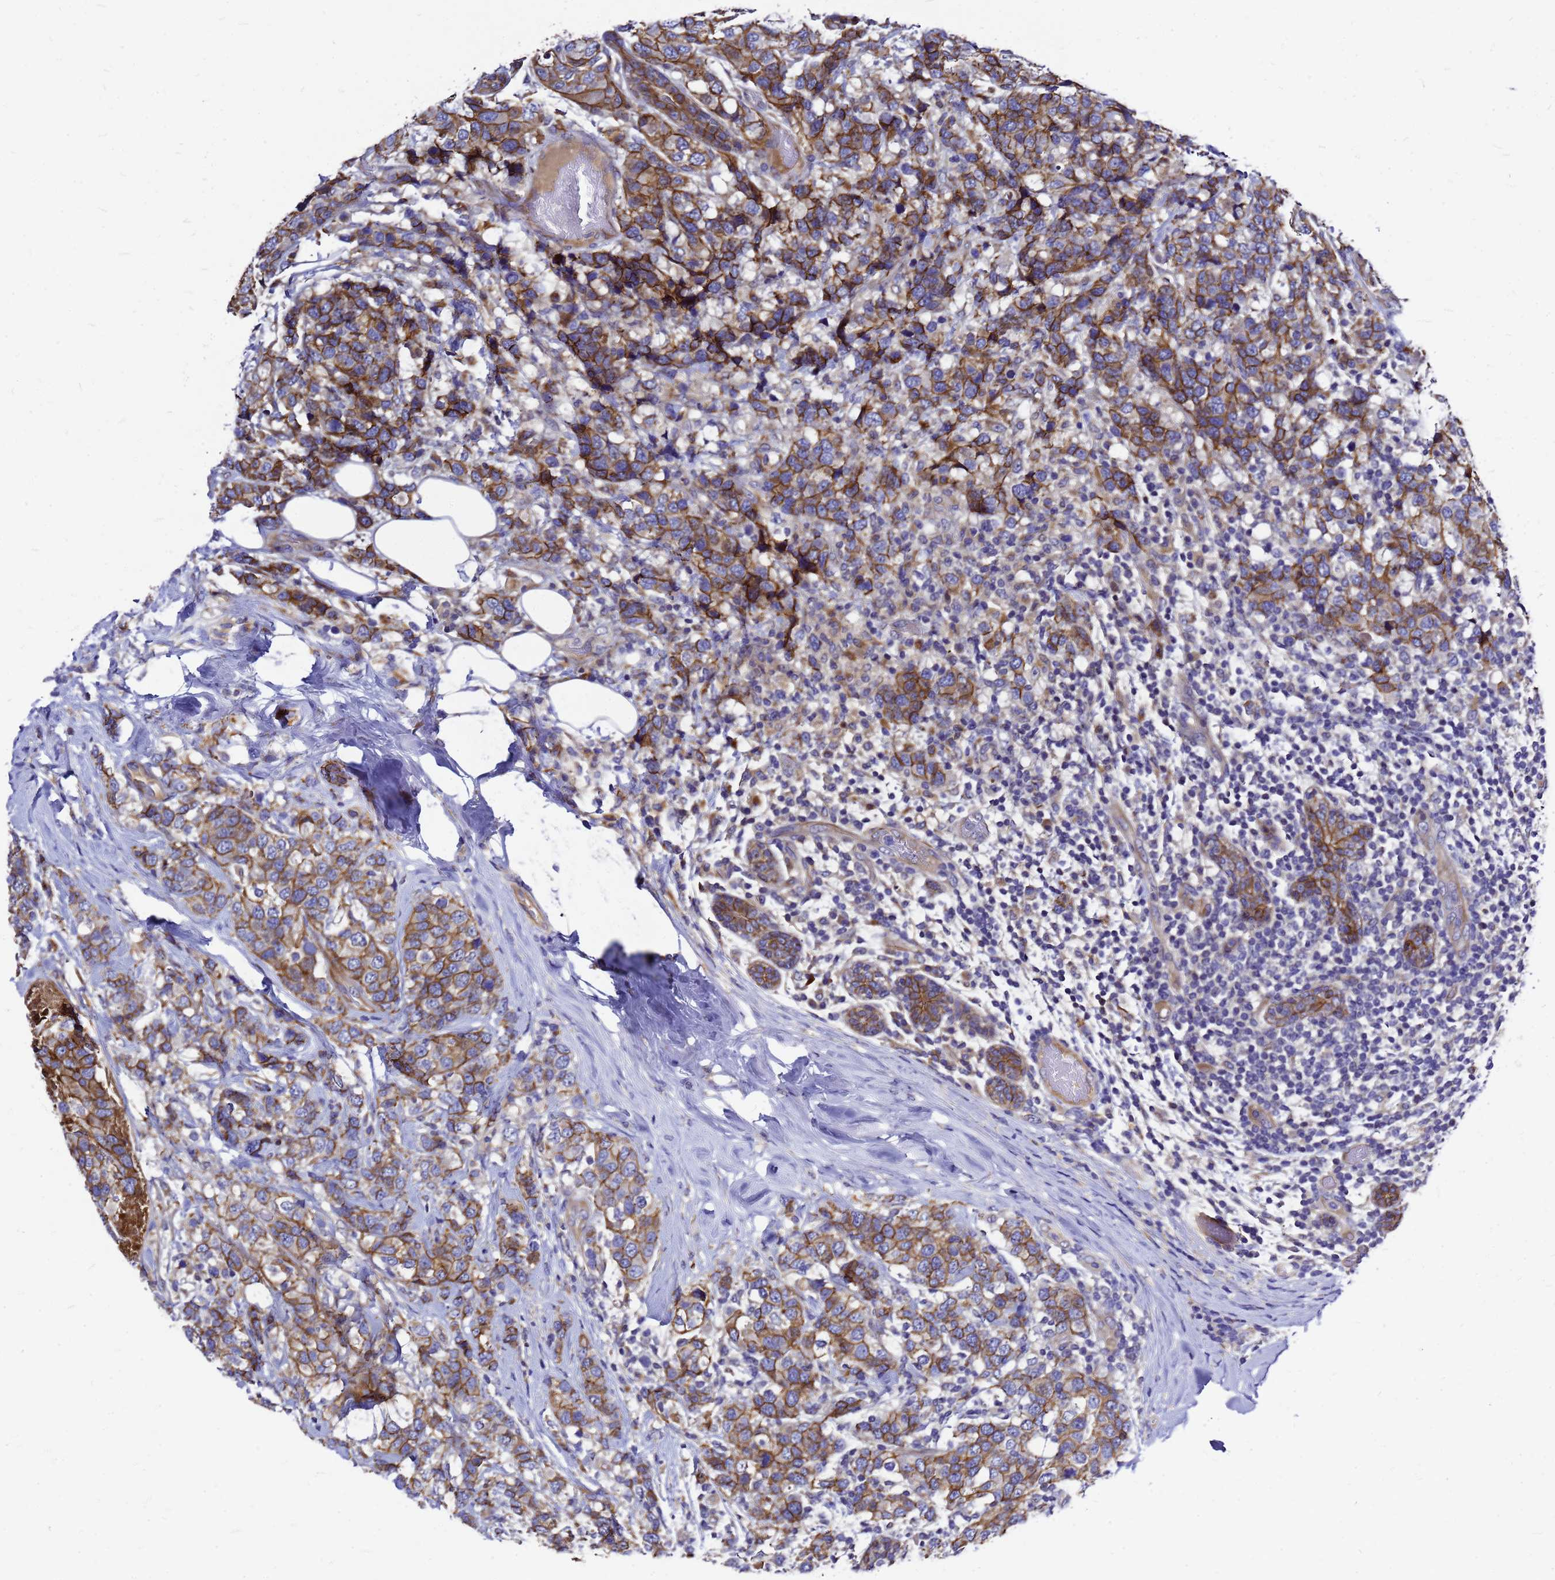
{"staining": {"intensity": "moderate", "quantity": ">75%", "location": "cytoplasmic/membranous"}, "tissue": "breast cancer", "cell_type": "Tumor cells", "image_type": "cancer", "snomed": [{"axis": "morphology", "description": "Lobular carcinoma"}, {"axis": "topography", "description": "Breast"}], "caption": "IHC image of breast lobular carcinoma stained for a protein (brown), which shows medium levels of moderate cytoplasmic/membranous positivity in approximately >75% of tumor cells.", "gene": "FBXW5", "patient": {"sex": "female", "age": 59}}